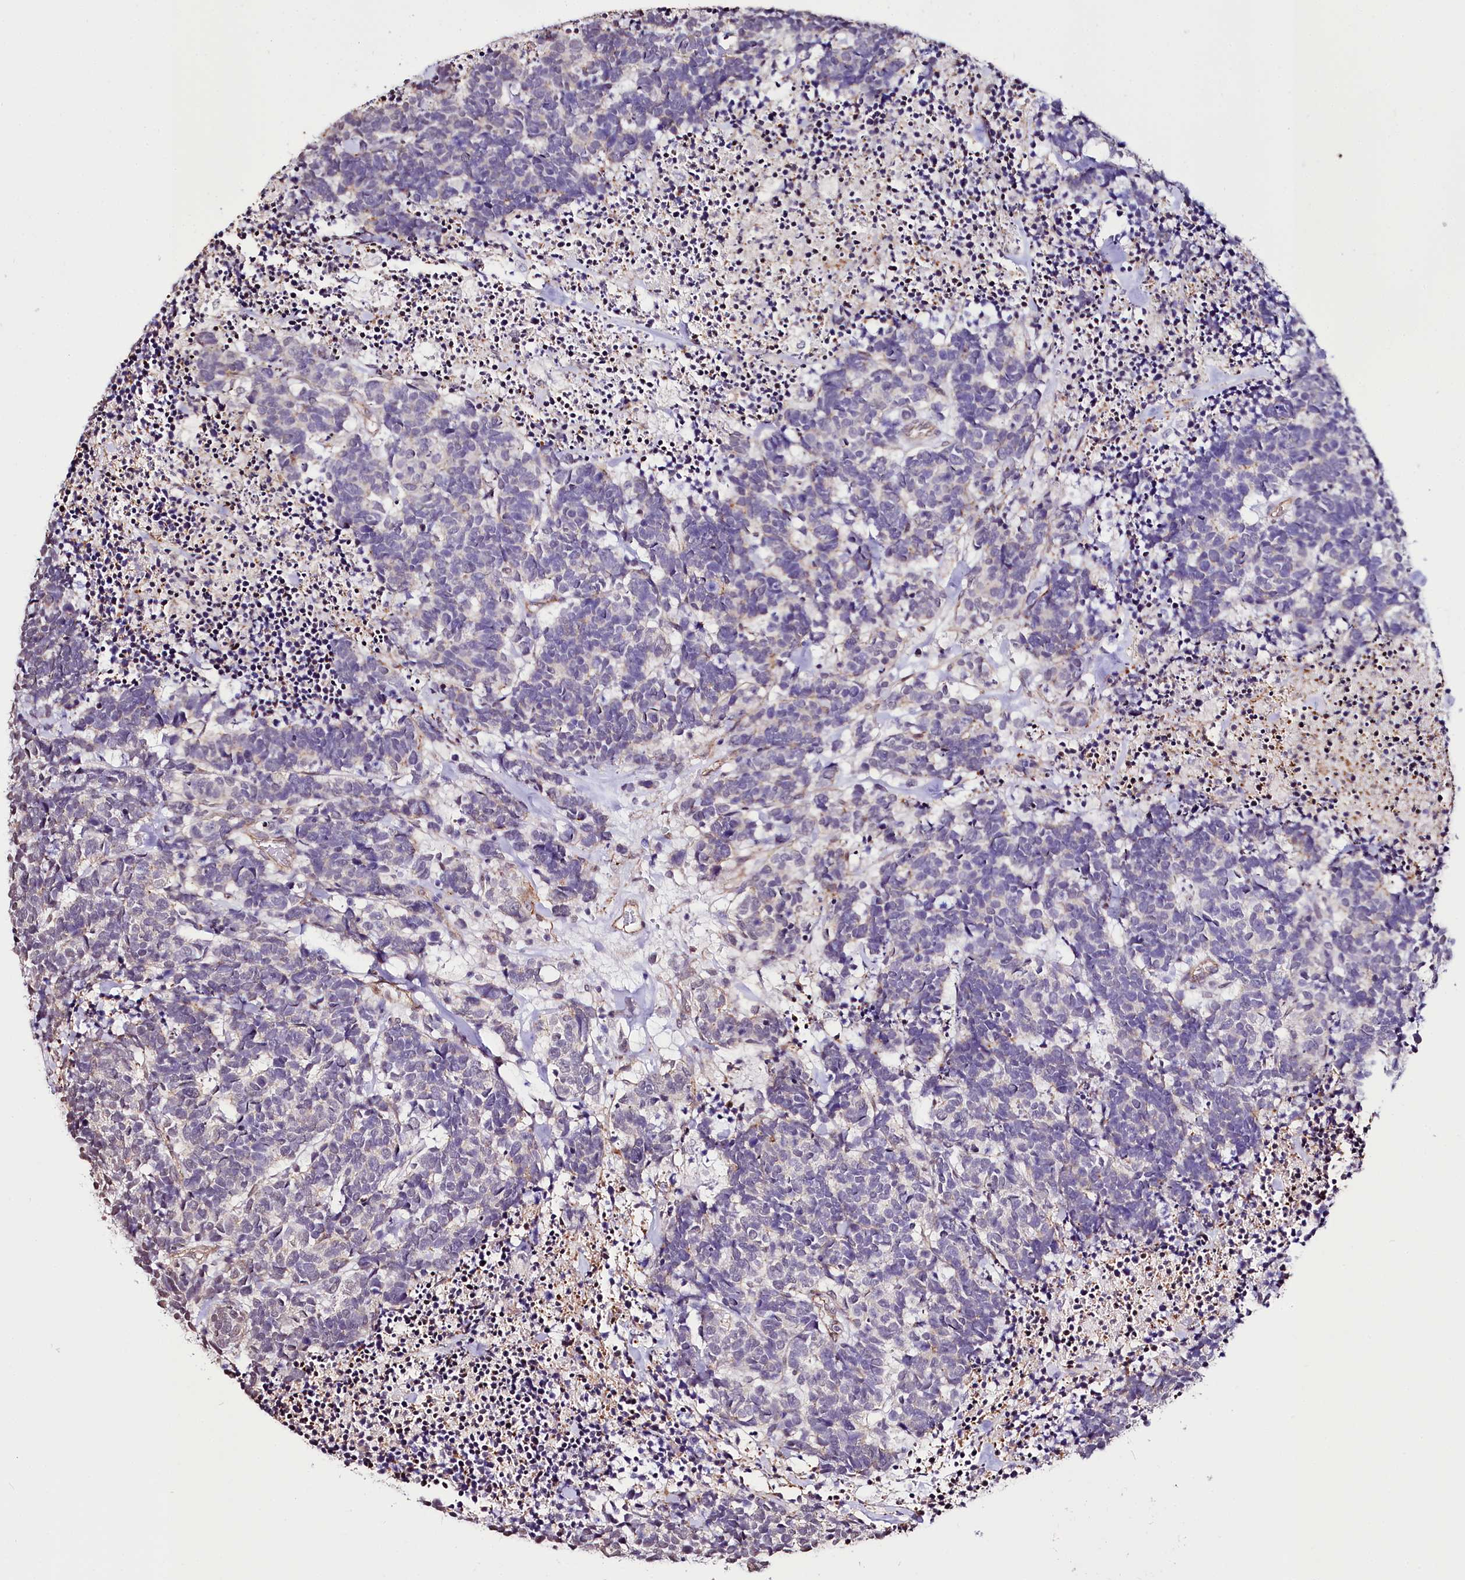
{"staining": {"intensity": "negative", "quantity": "none", "location": "none"}, "tissue": "carcinoid", "cell_type": "Tumor cells", "image_type": "cancer", "snomed": [{"axis": "morphology", "description": "Carcinoma, NOS"}, {"axis": "morphology", "description": "Carcinoid, malignant, NOS"}, {"axis": "topography", "description": "Urinary bladder"}], "caption": "This photomicrograph is of carcinoid stained with IHC to label a protein in brown with the nuclei are counter-stained blue. There is no expression in tumor cells.", "gene": "ST7", "patient": {"sex": "male", "age": 57}}